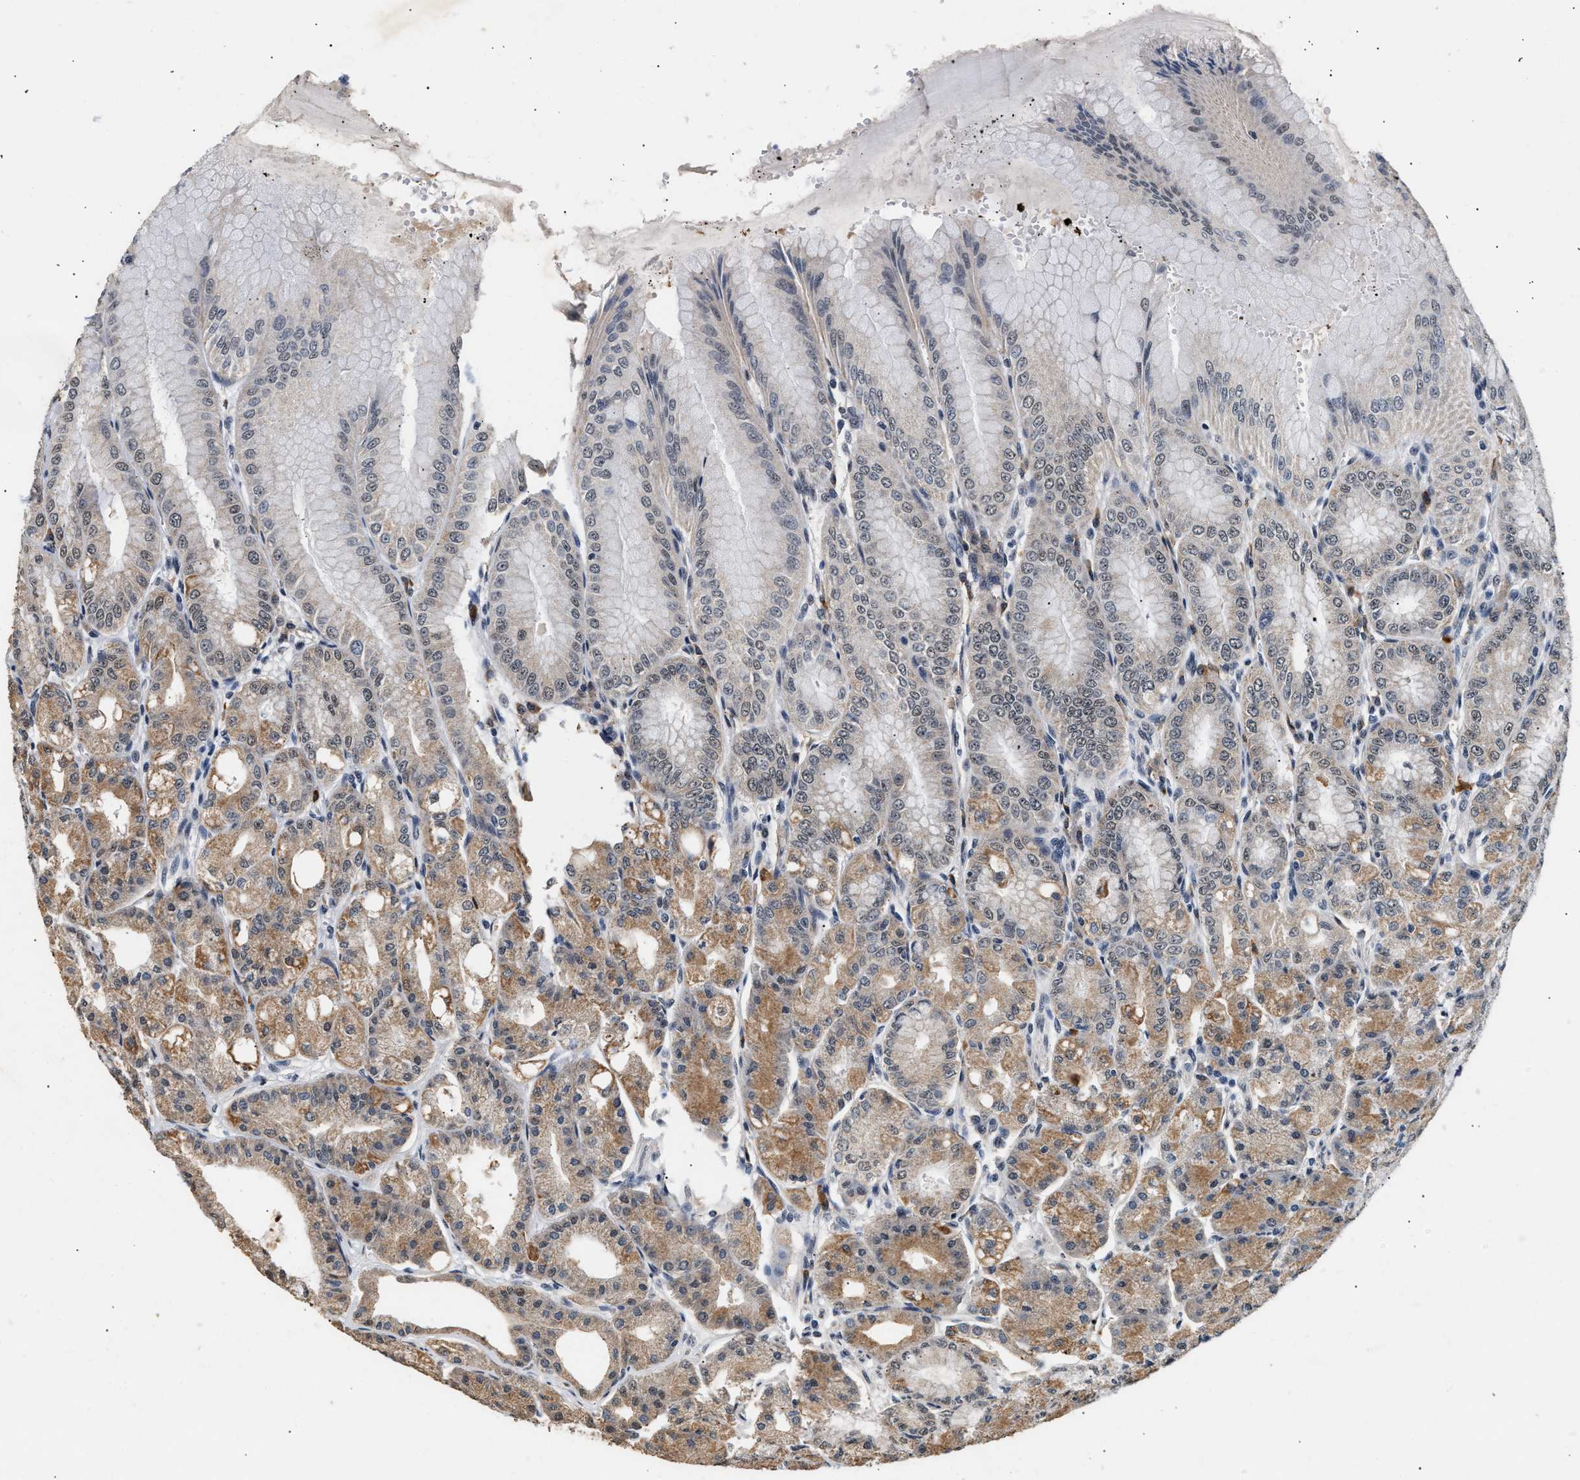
{"staining": {"intensity": "moderate", "quantity": "25%-75%", "location": "cytoplasmic/membranous,nuclear"}, "tissue": "stomach", "cell_type": "Glandular cells", "image_type": "normal", "snomed": [{"axis": "morphology", "description": "Normal tissue, NOS"}, {"axis": "topography", "description": "Stomach, lower"}], "caption": "IHC (DAB) staining of unremarkable stomach shows moderate cytoplasmic/membranous,nuclear protein expression in approximately 25%-75% of glandular cells.", "gene": "THOC1", "patient": {"sex": "male", "age": 71}}